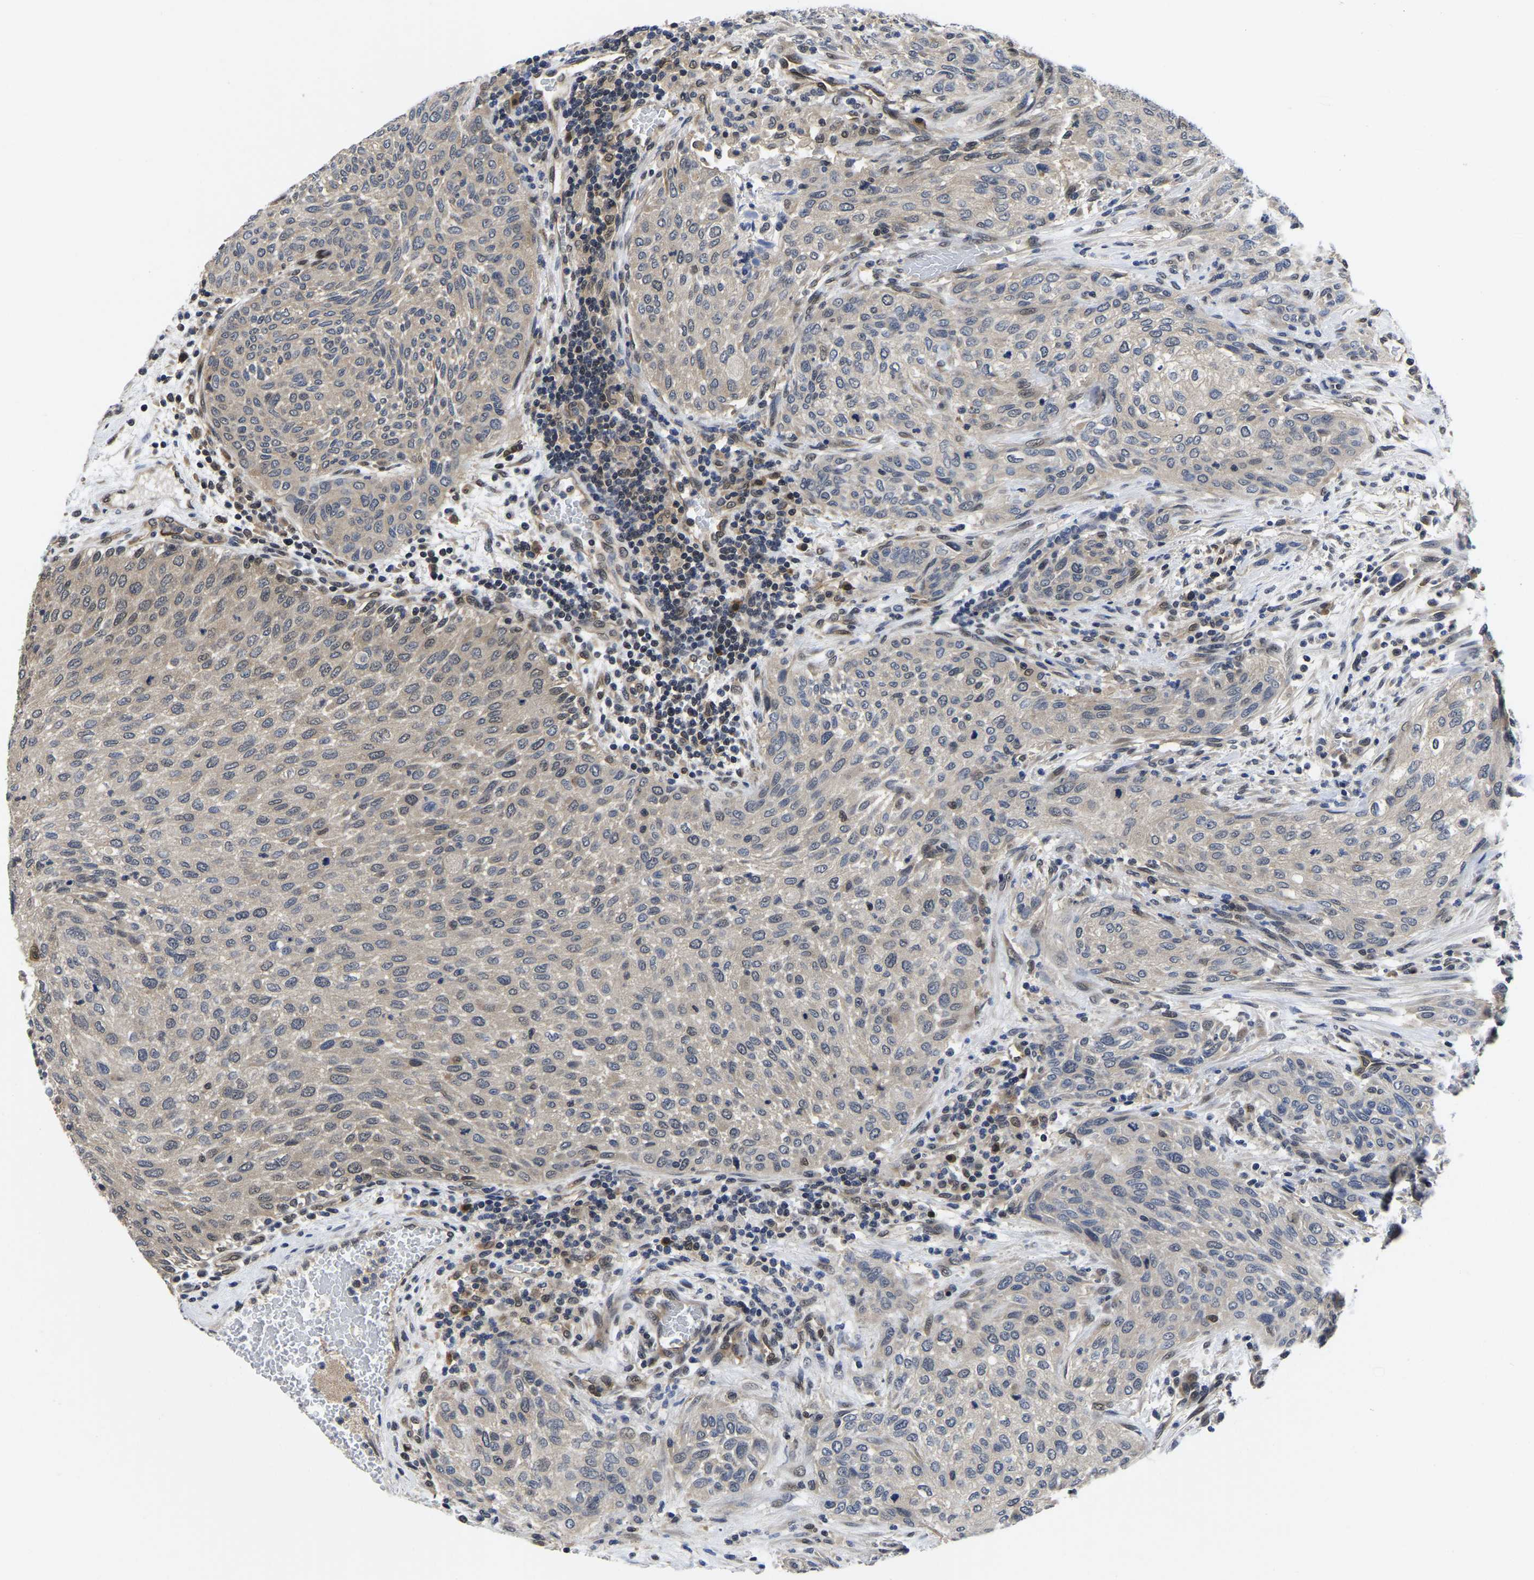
{"staining": {"intensity": "weak", "quantity": "25%-75%", "location": "cytoplasmic/membranous,nuclear"}, "tissue": "urothelial cancer", "cell_type": "Tumor cells", "image_type": "cancer", "snomed": [{"axis": "morphology", "description": "Urothelial carcinoma, Low grade"}, {"axis": "morphology", "description": "Urothelial carcinoma, High grade"}, {"axis": "topography", "description": "Urinary bladder"}], "caption": "Urothelial carcinoma (high-grade) stained with IHC demonstrates weak cytoplasmic/membranous and nuclear positivity in about 25%-75% of tumor cells.", "gene": "MCOLN2", "patient": {"sex": "male", "age": 35}}